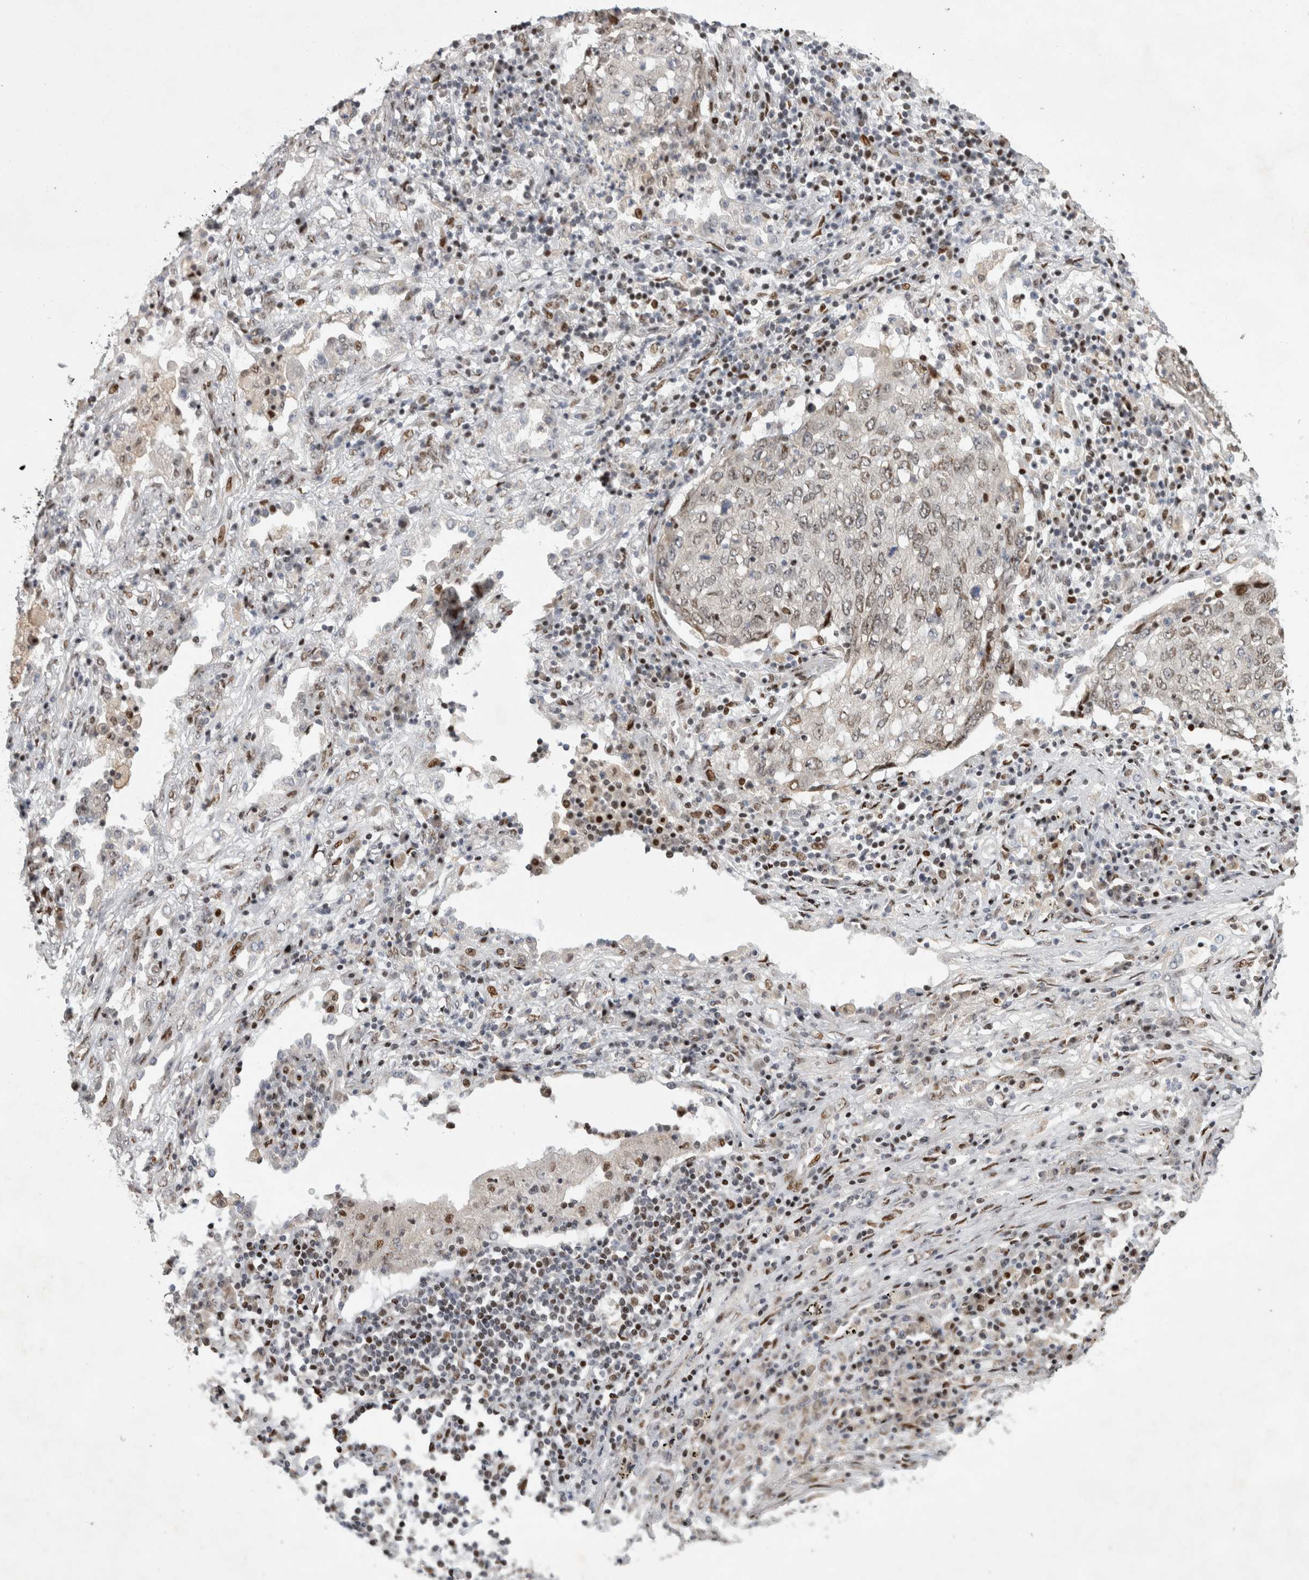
{"staining": {"intensity": "weak", "quantity": "<25%", "location": "nuclear"}, "tissue": "lung cancer", "cell_type": "Tumor cells", "image_type": "cancer", "snomed": [{"axis": "morphology", "description": "Squamous cell carcinoma, NOS"}, {"axis": "topography", "description": "Lung"}], "caption": "DAB immunohistochemical staining of human lung squamous cell carcinoma displays no significant expression in tumor cells.", "gene": "C8orf58", "patient": {"sex": "female", "age": 63}}